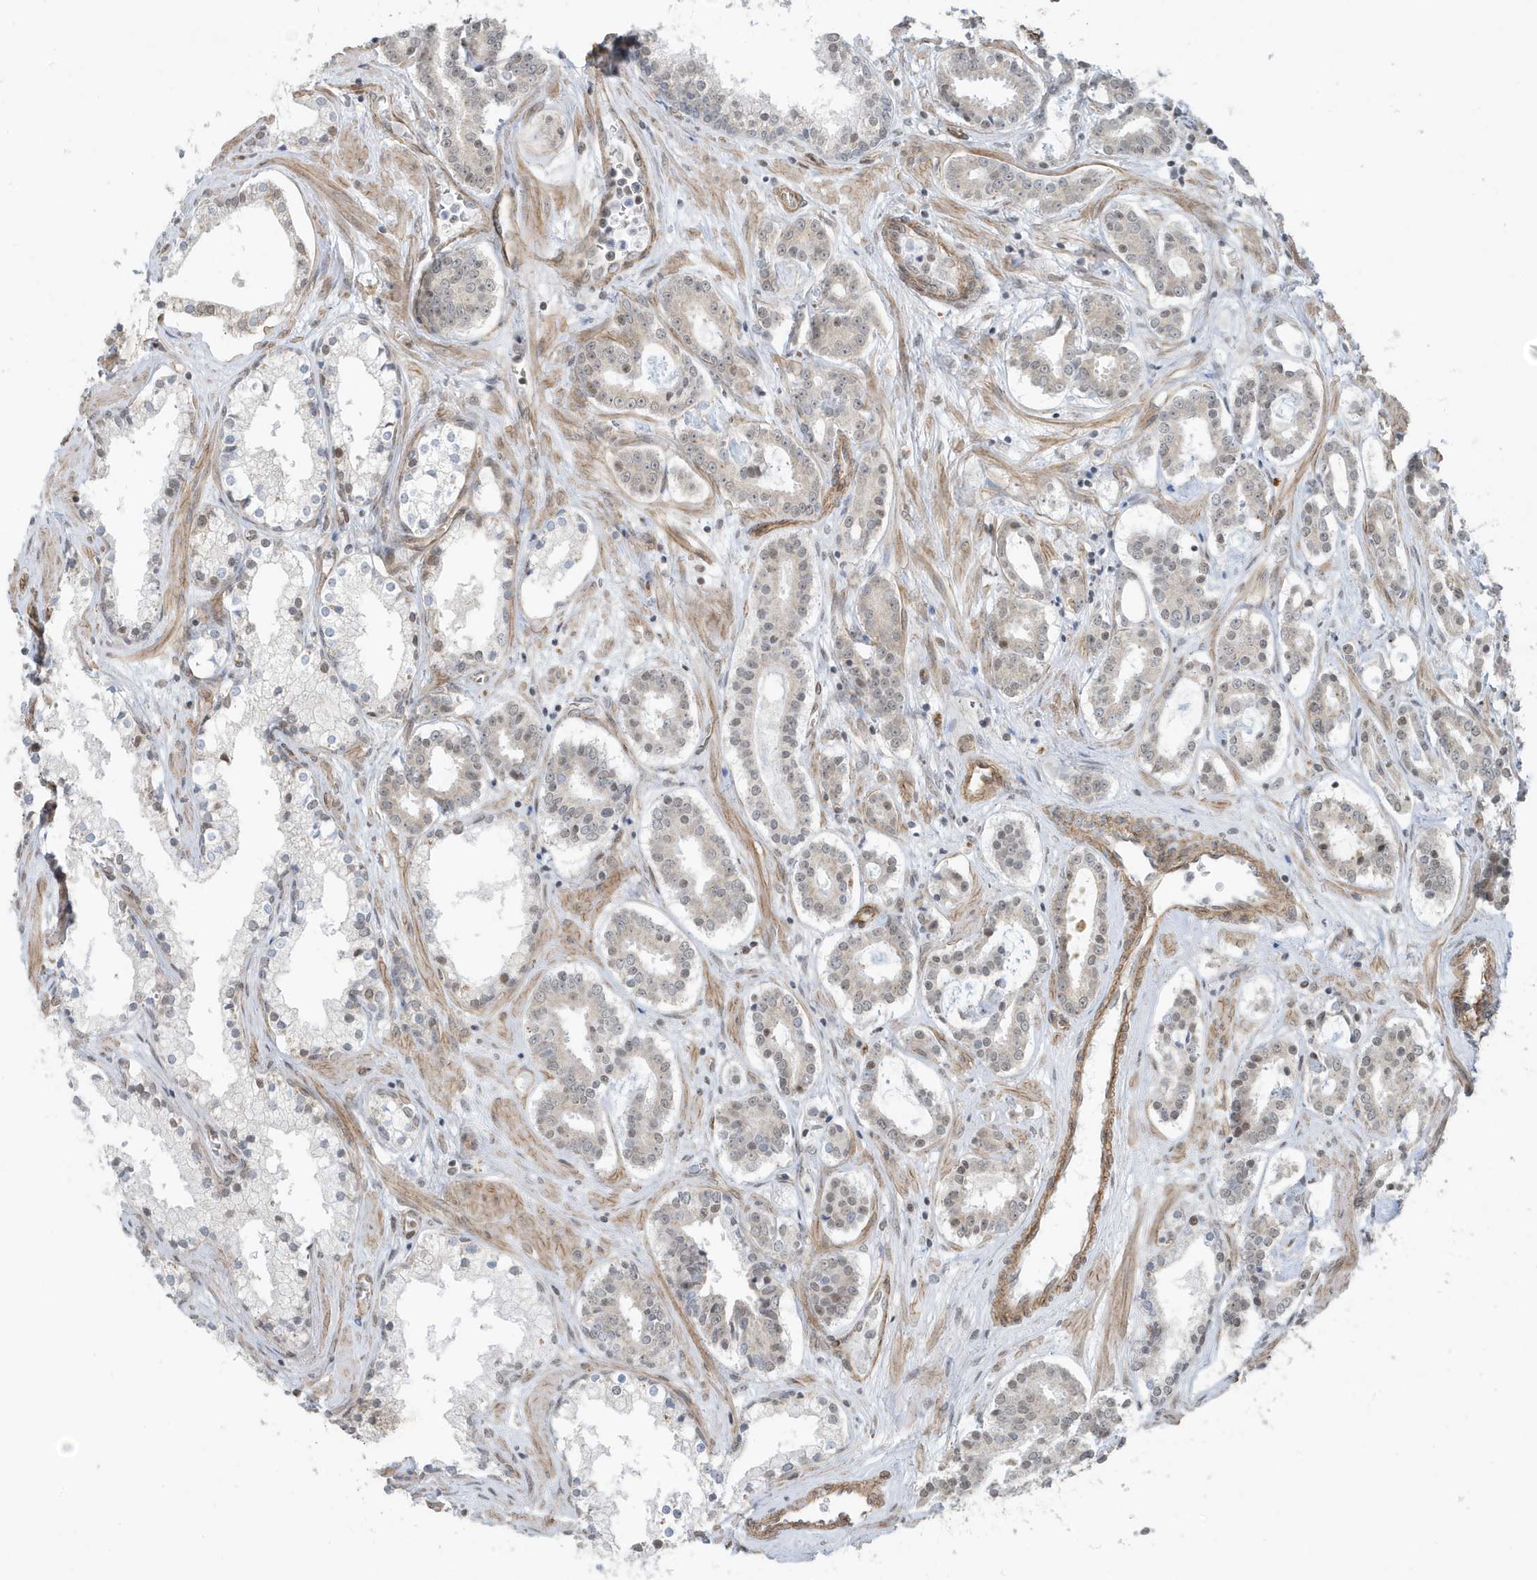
{"staining": {"intensity": "negative", "quantity": "none", "location": "none"}, "tissue": "prostate cancer", "cell_type": "Tumor cells", "image_type": "cancer", "snomed": [{"axis": "morphology", "description": "Adenocarcinoma, High grade"}, {"axis": "topography", "description": "Prostate"}], "caption": "This micrograph is of prostate cancer (adenocarcinoma (high-grade)) stained with IHC to label a protein in brown with the nuclei are counter-stained blue. There is no expression in tumor cells.", "gene": "CHCHD4", "patient": {"sex": "male", "age": 58}}